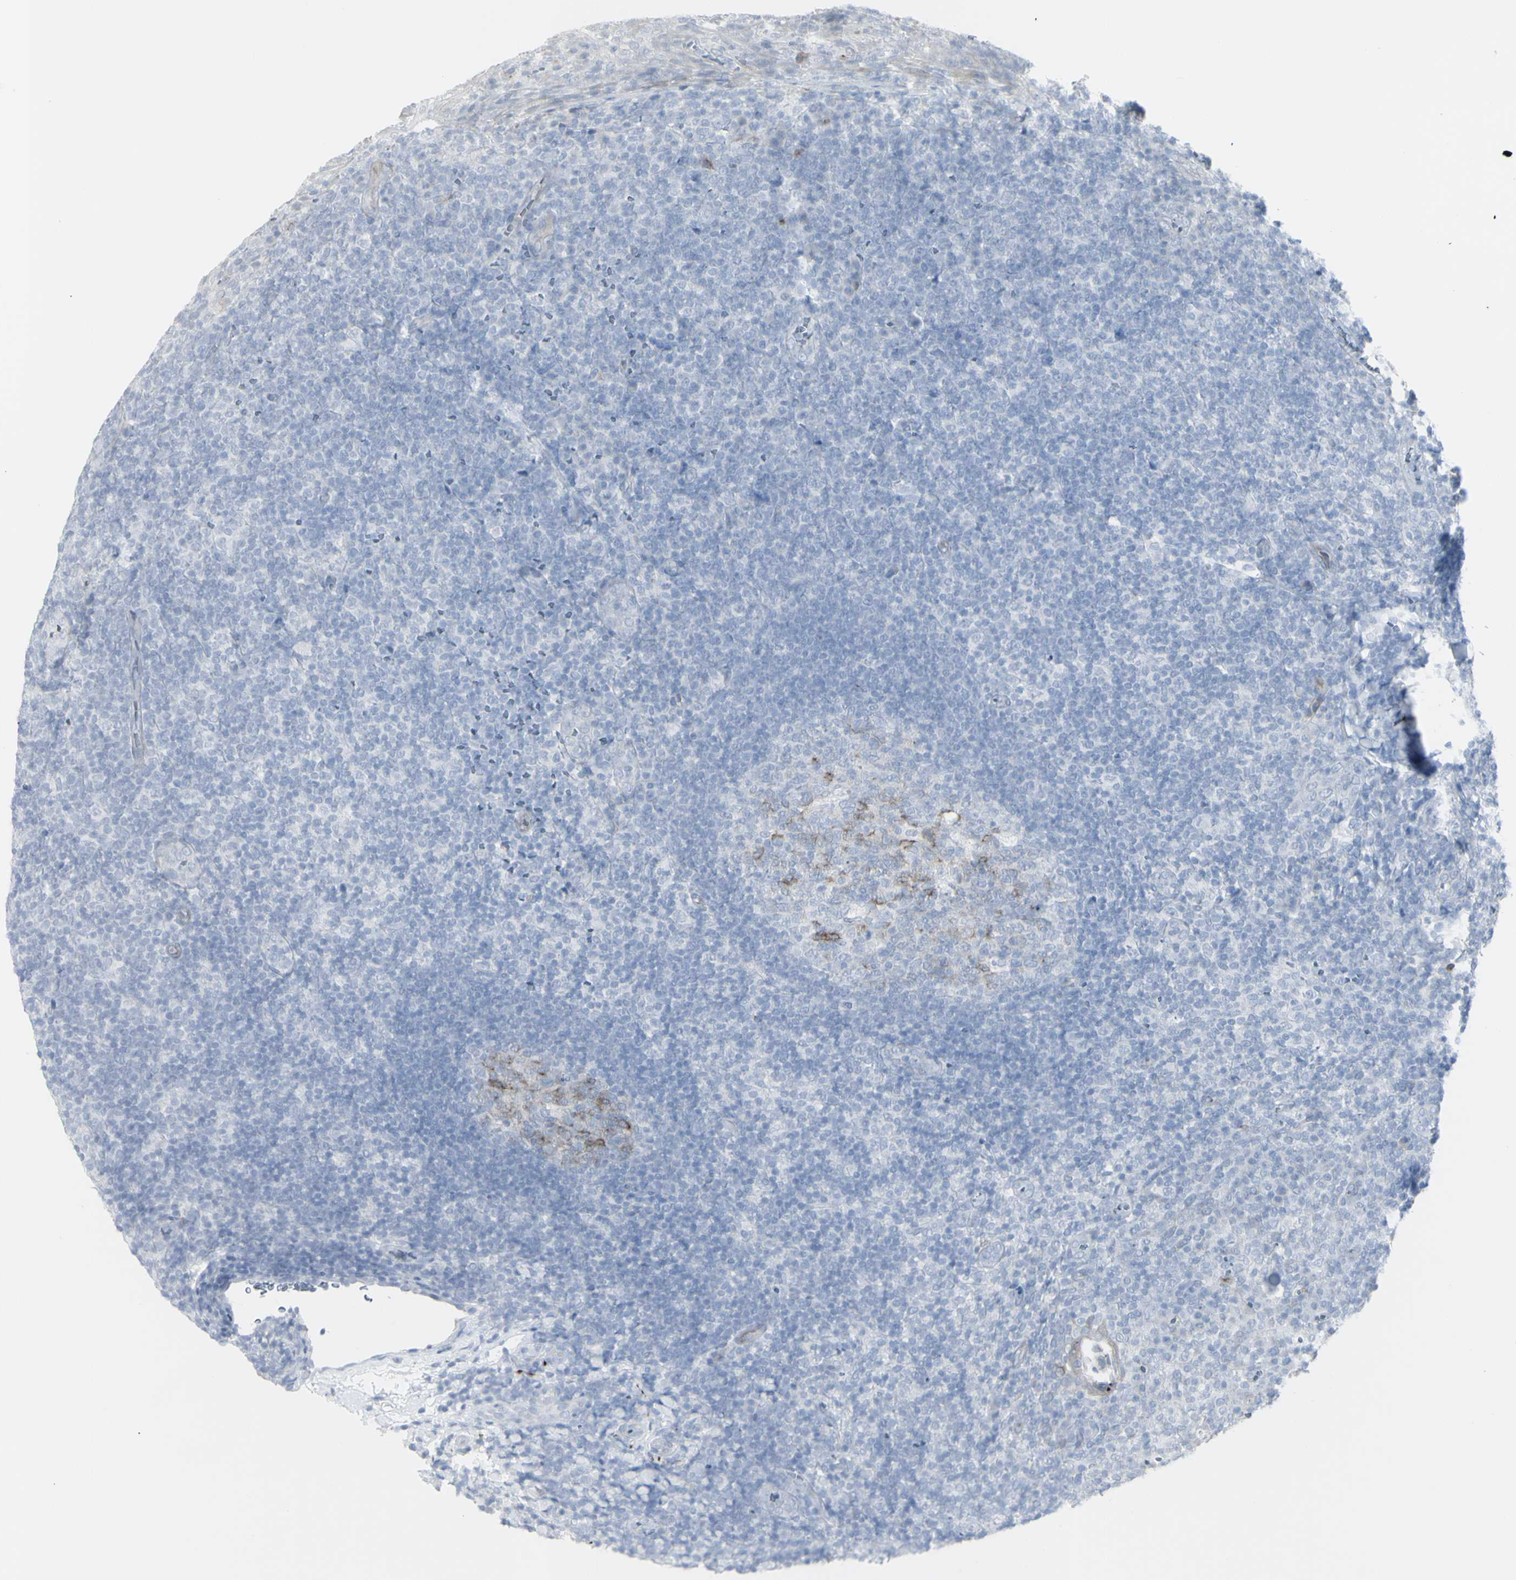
{"staining": {"intensity": "moderate", "quantity": "<25%", "location": "cytoplasmic/membranous"}, "tissue": "tonsil", "cell_type": "Germinal center cells", "image_type": "normal", "snomed": [{"axis": "morphology", "description": "Normal tissue, NOS"}, {"axis": "topography", "description": "Tonsil"}], "caption": "Protein expression analysis of normal human tonsil reveals moderate cytoplasmic/membranous staining in approximately <25% of germinal center cells.", "gene": "ENSG00000198211", "patient": {"sex": "male", "age": 37}}